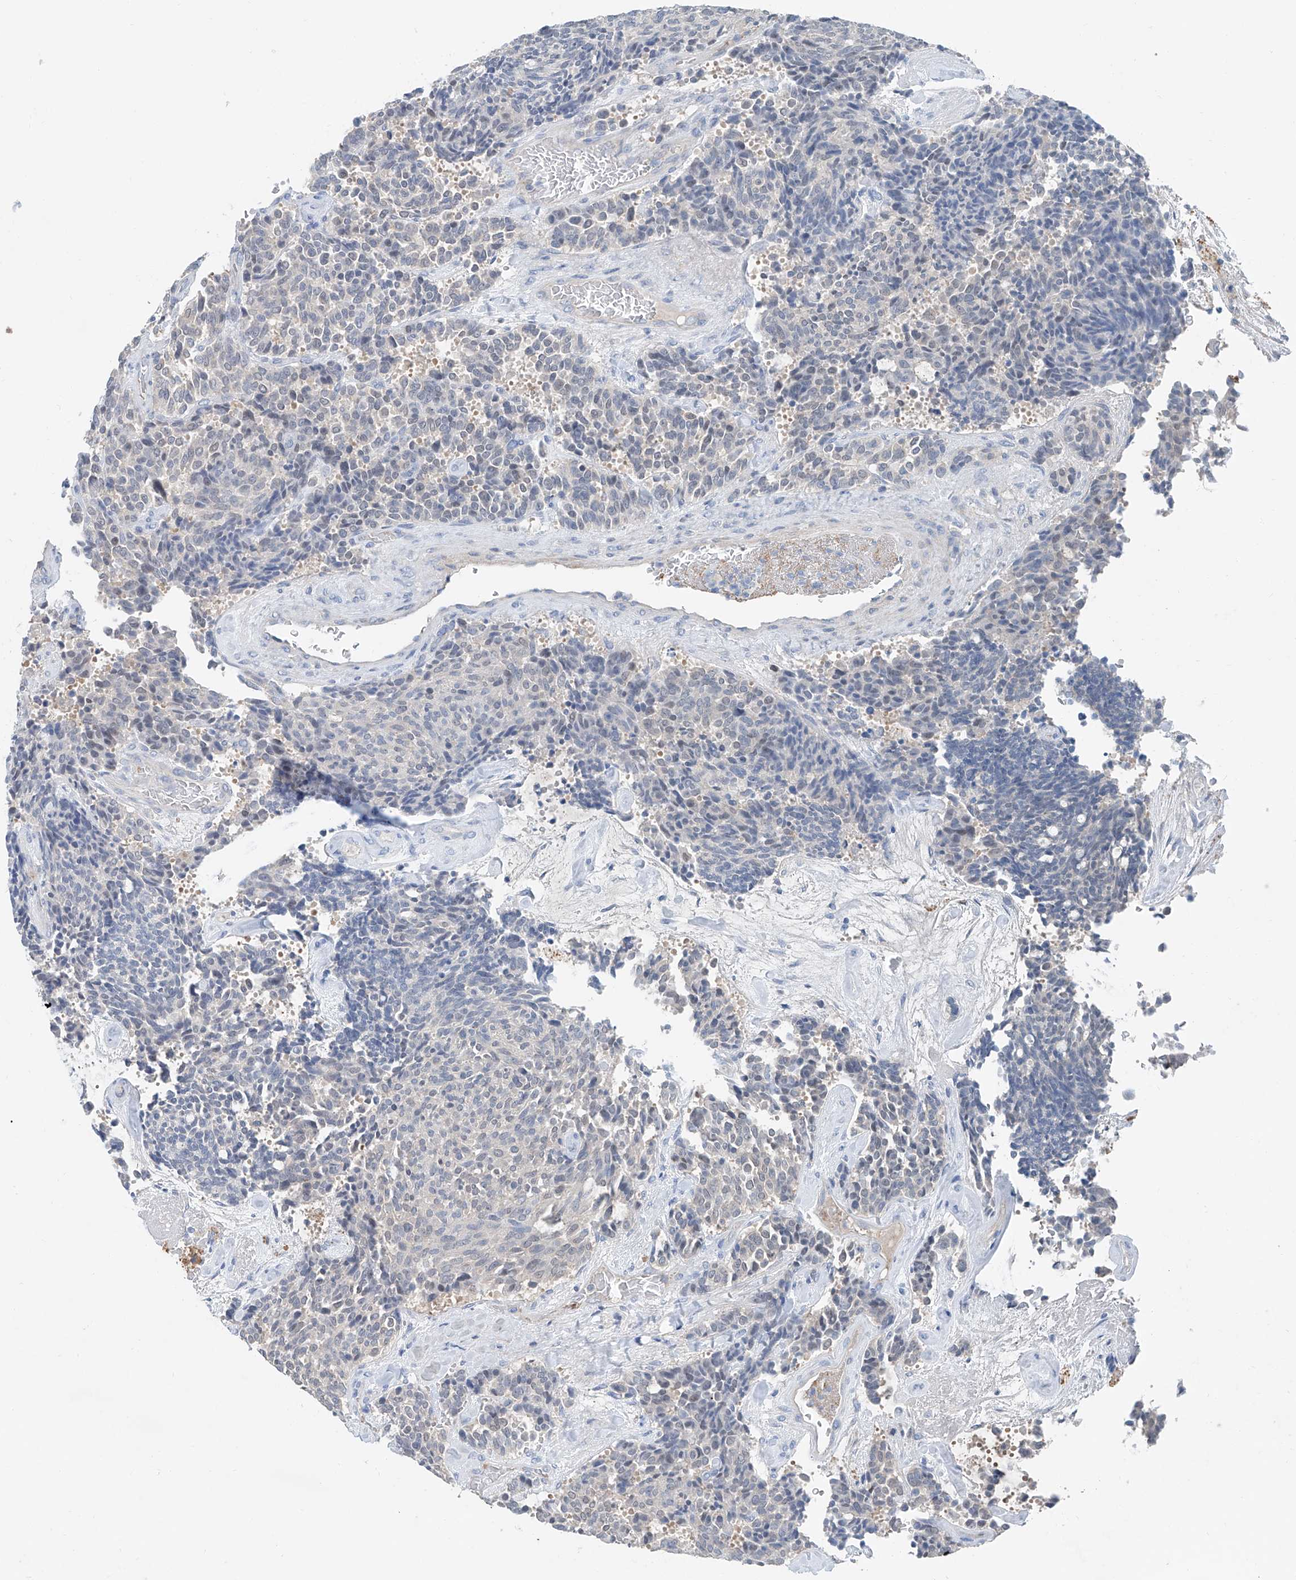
{"staining": {"intensity": "negative", "quantity": "none", "location": "none"}, "tissue": "carcinoid", "cell_type": "Tumor cells", "image_type": "cancer", "snomed": [{"axis": "morphology", "description": "Carcinoid, malignant, NOS"}, {"axis": "topography", "description": "Pancreas"}], "caption": "Image shows no protein expression in tumor cells of carcinoid tissue.", "gene": "ANKRD34A", "patient": {"sex": "female", "age": 54}}